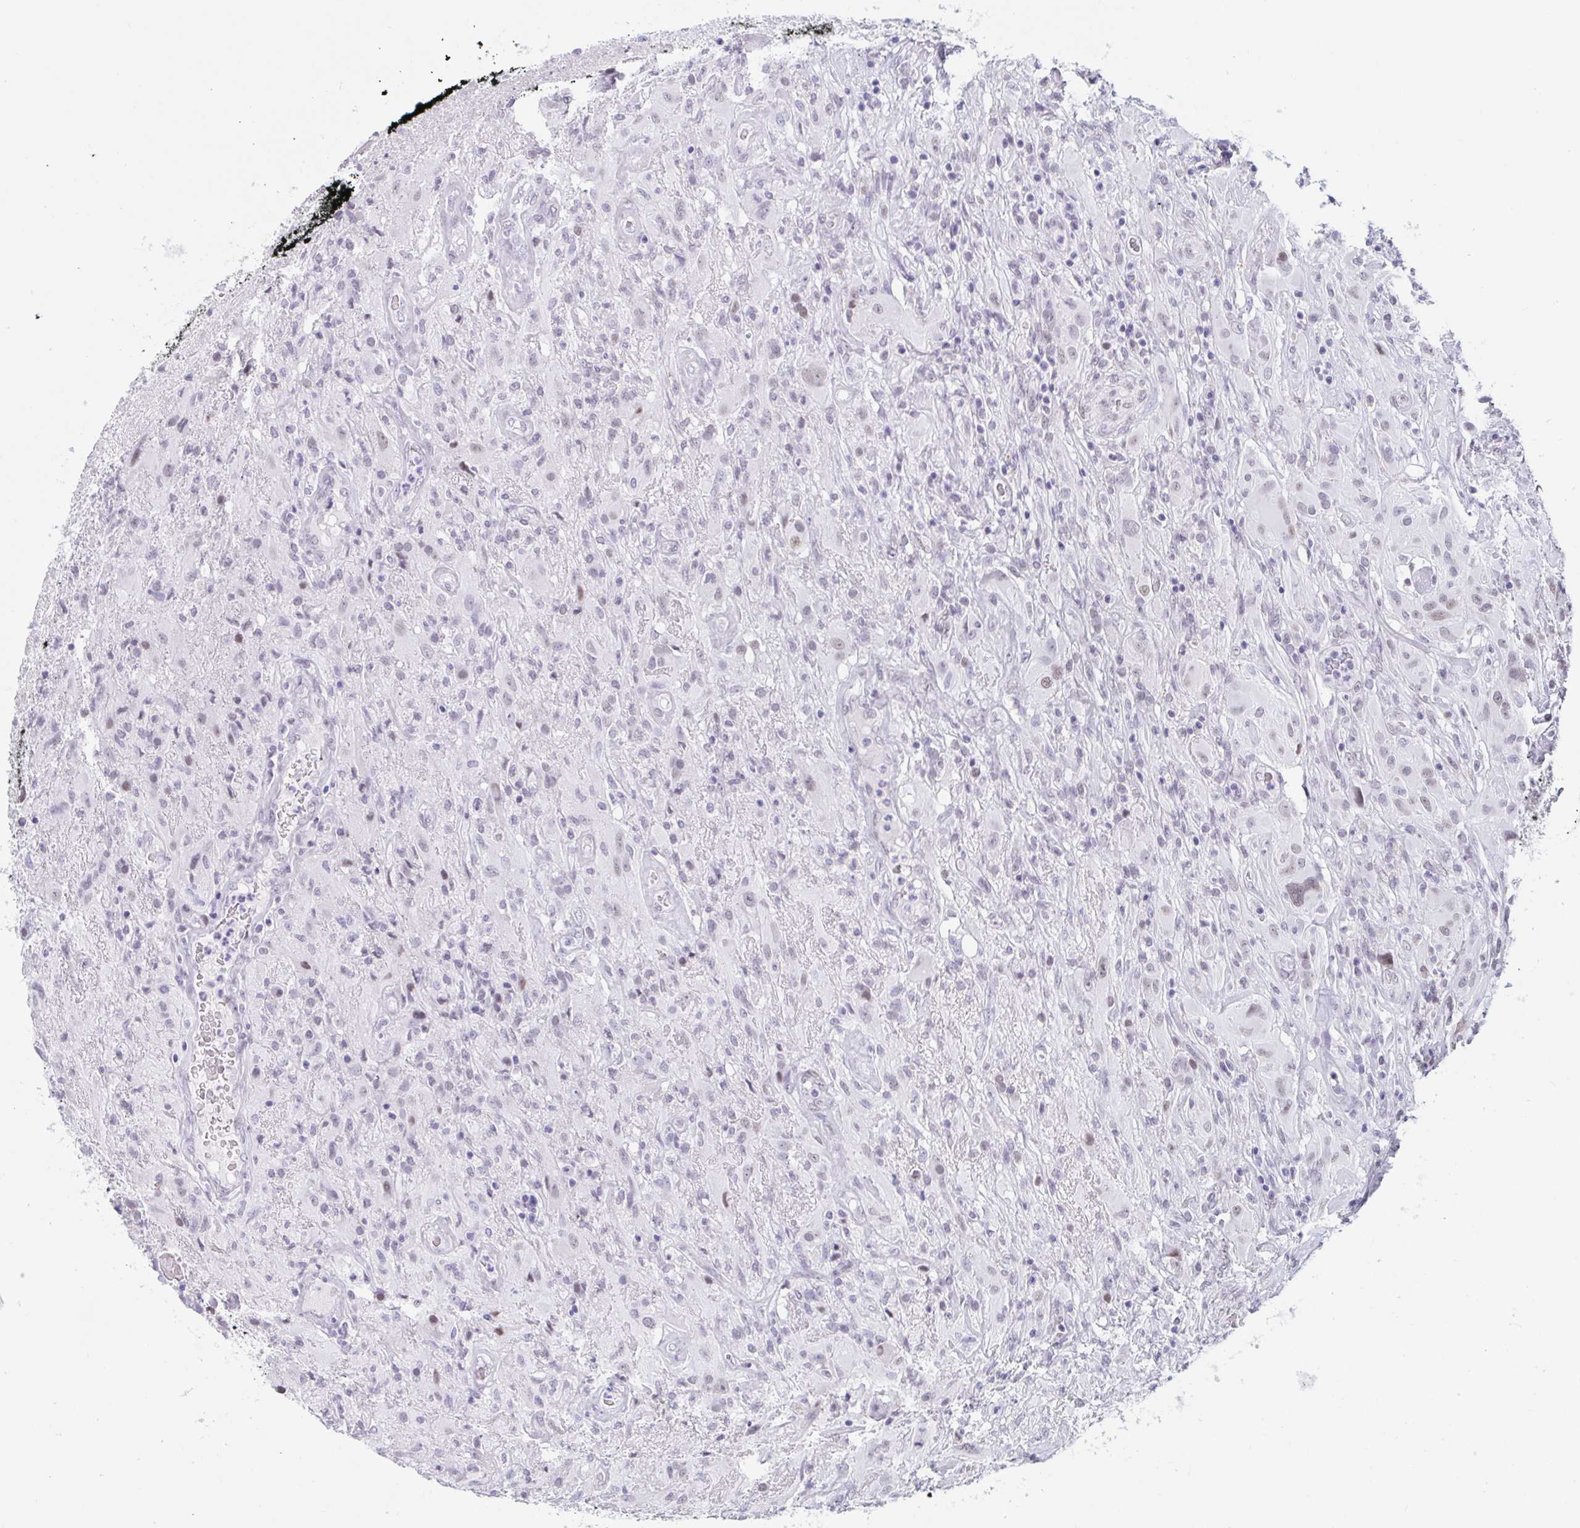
{"staining": {"intensity": "negative", "quantity": "none", "location": "none"}, "tissue": "glioma", "cell_type": "Tumor cells", "image_type": "cancer", "snomed": [{"axis": "morphology", "description": "Glioma, malignant, High grade"}, {"axis": "topography", "description": "Brain"}], "caption": "An image of glioma stained for a protein demonstrates no brown staining in tumor cells. (Brightfield microscopy of DAB immunohistochemistry at high magnification).", "gene": "CBFA2T2", "patient": {"sex": "male", "age": 46}}